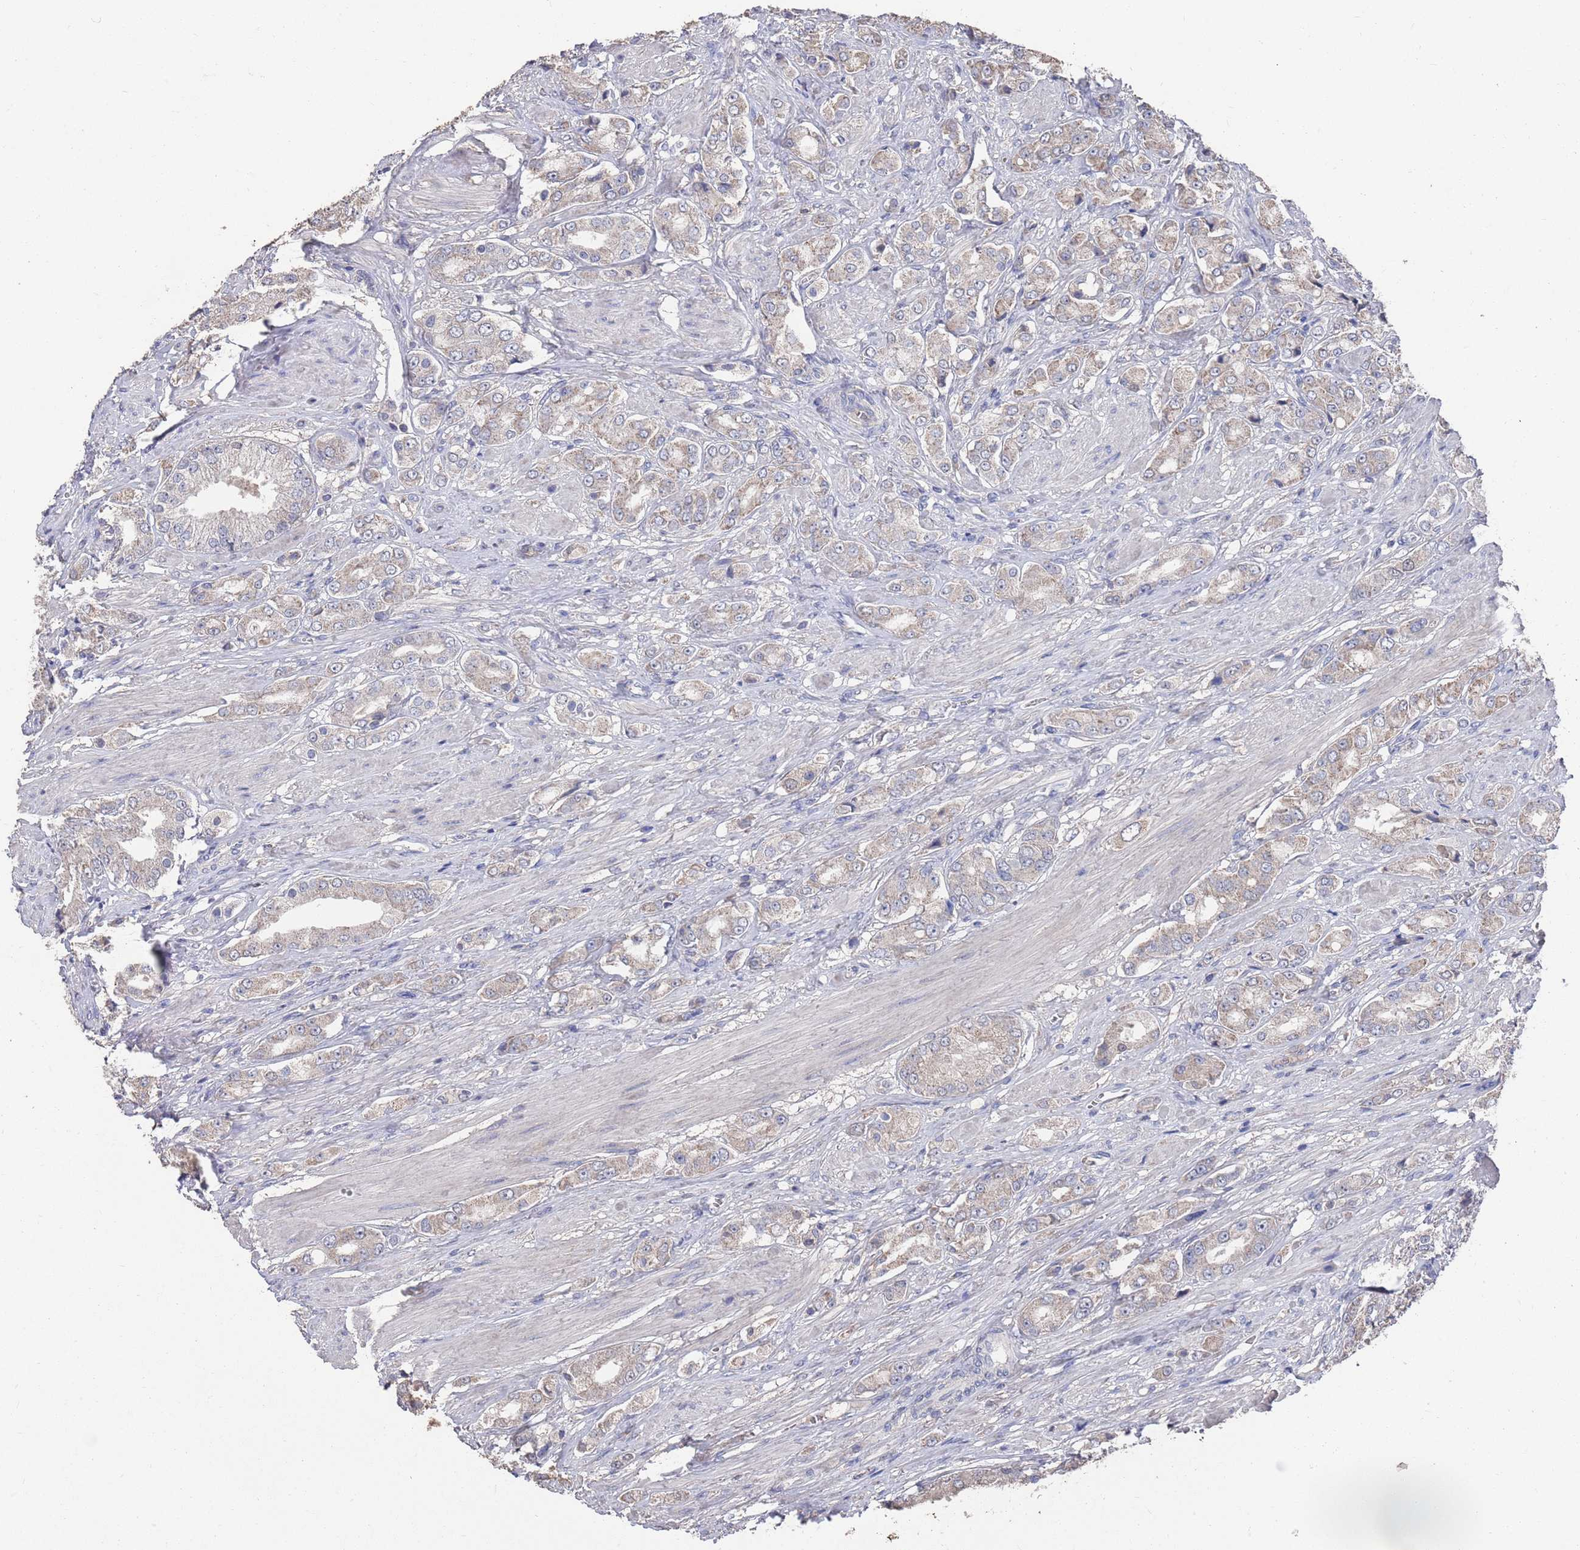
{"staining": {"intensity": "weak", "quantity": "<25%", "location": "cytoplasmic/membranous"}, "tissue": "prostate cancer", "cell_type": "Tumor cells", "image_type": "cancer", "snomed": [{"axis": "morphology", "description": "Adenocarcinoma, High grade"}, {"axis": "topography", "description": "Prostate and seminal vesicle, NOS"}], "caption": "This is an IHC micrograph of human prostate cancer (adenocarcinoma (high-grade)). There is no staining in tumor cells.", "gene": "BTBD18", "patient": {"sex": "male", "age": 64}}